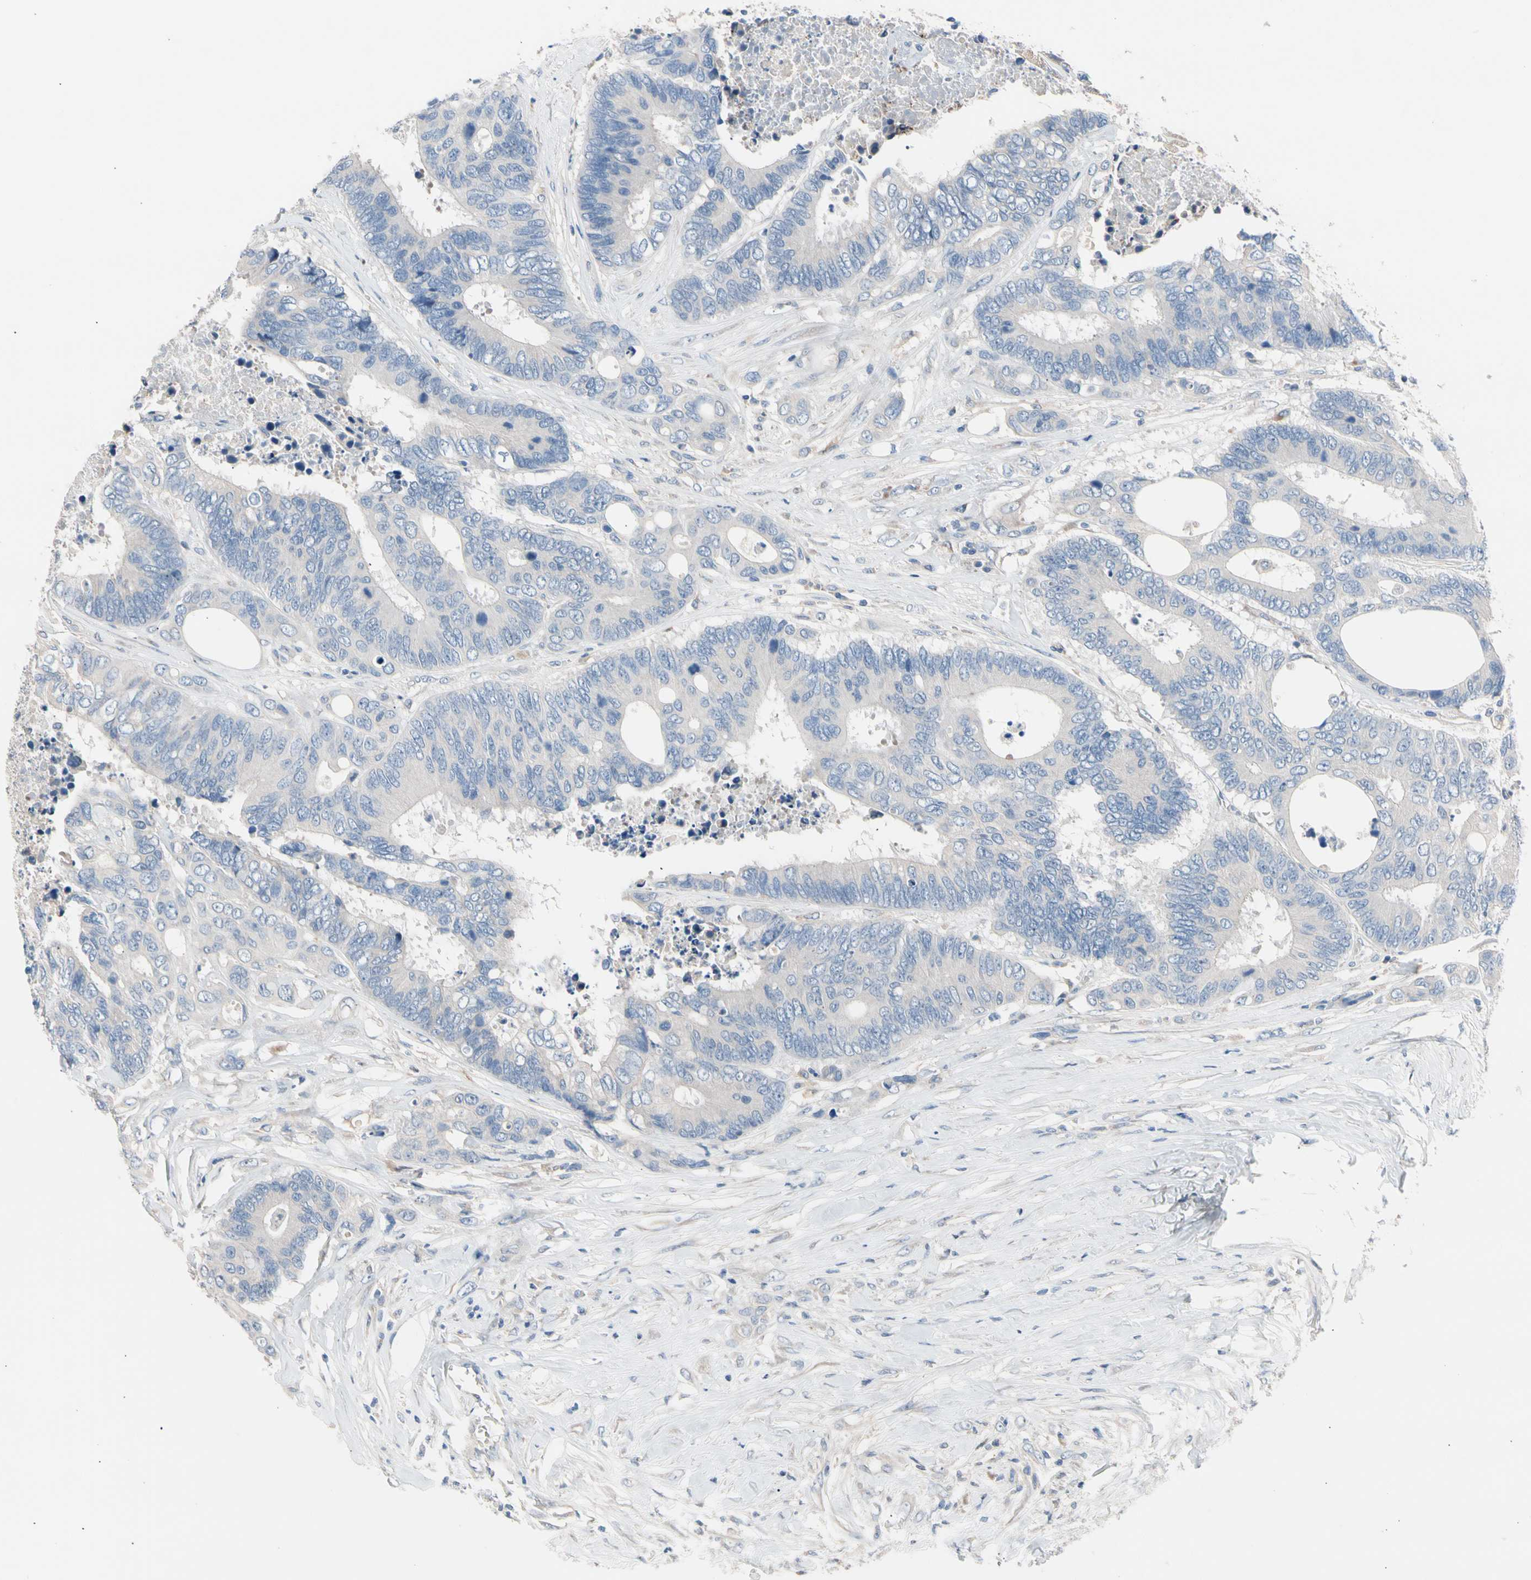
{"staining": {"intensity": "negative", "quantity": "none", "location": "none"}, "tissue": "colorectal cancer", "cell_type": "Tumor cells", "image_type": "cancer", "snomed": [{"axis": "morphology", "description": "Adenocarcinoma, NOS"}, {"axis": "topography", "description": "Rectum"}], "caption": "Immunohistochemistry (IHC) image of human colorectal cancer (adenocarcinoma) stained for a protein (brown), which reveals no staining in tumor cells.", "gene": "CASQ1", "patient": {"sex": "male", "age": 55}}